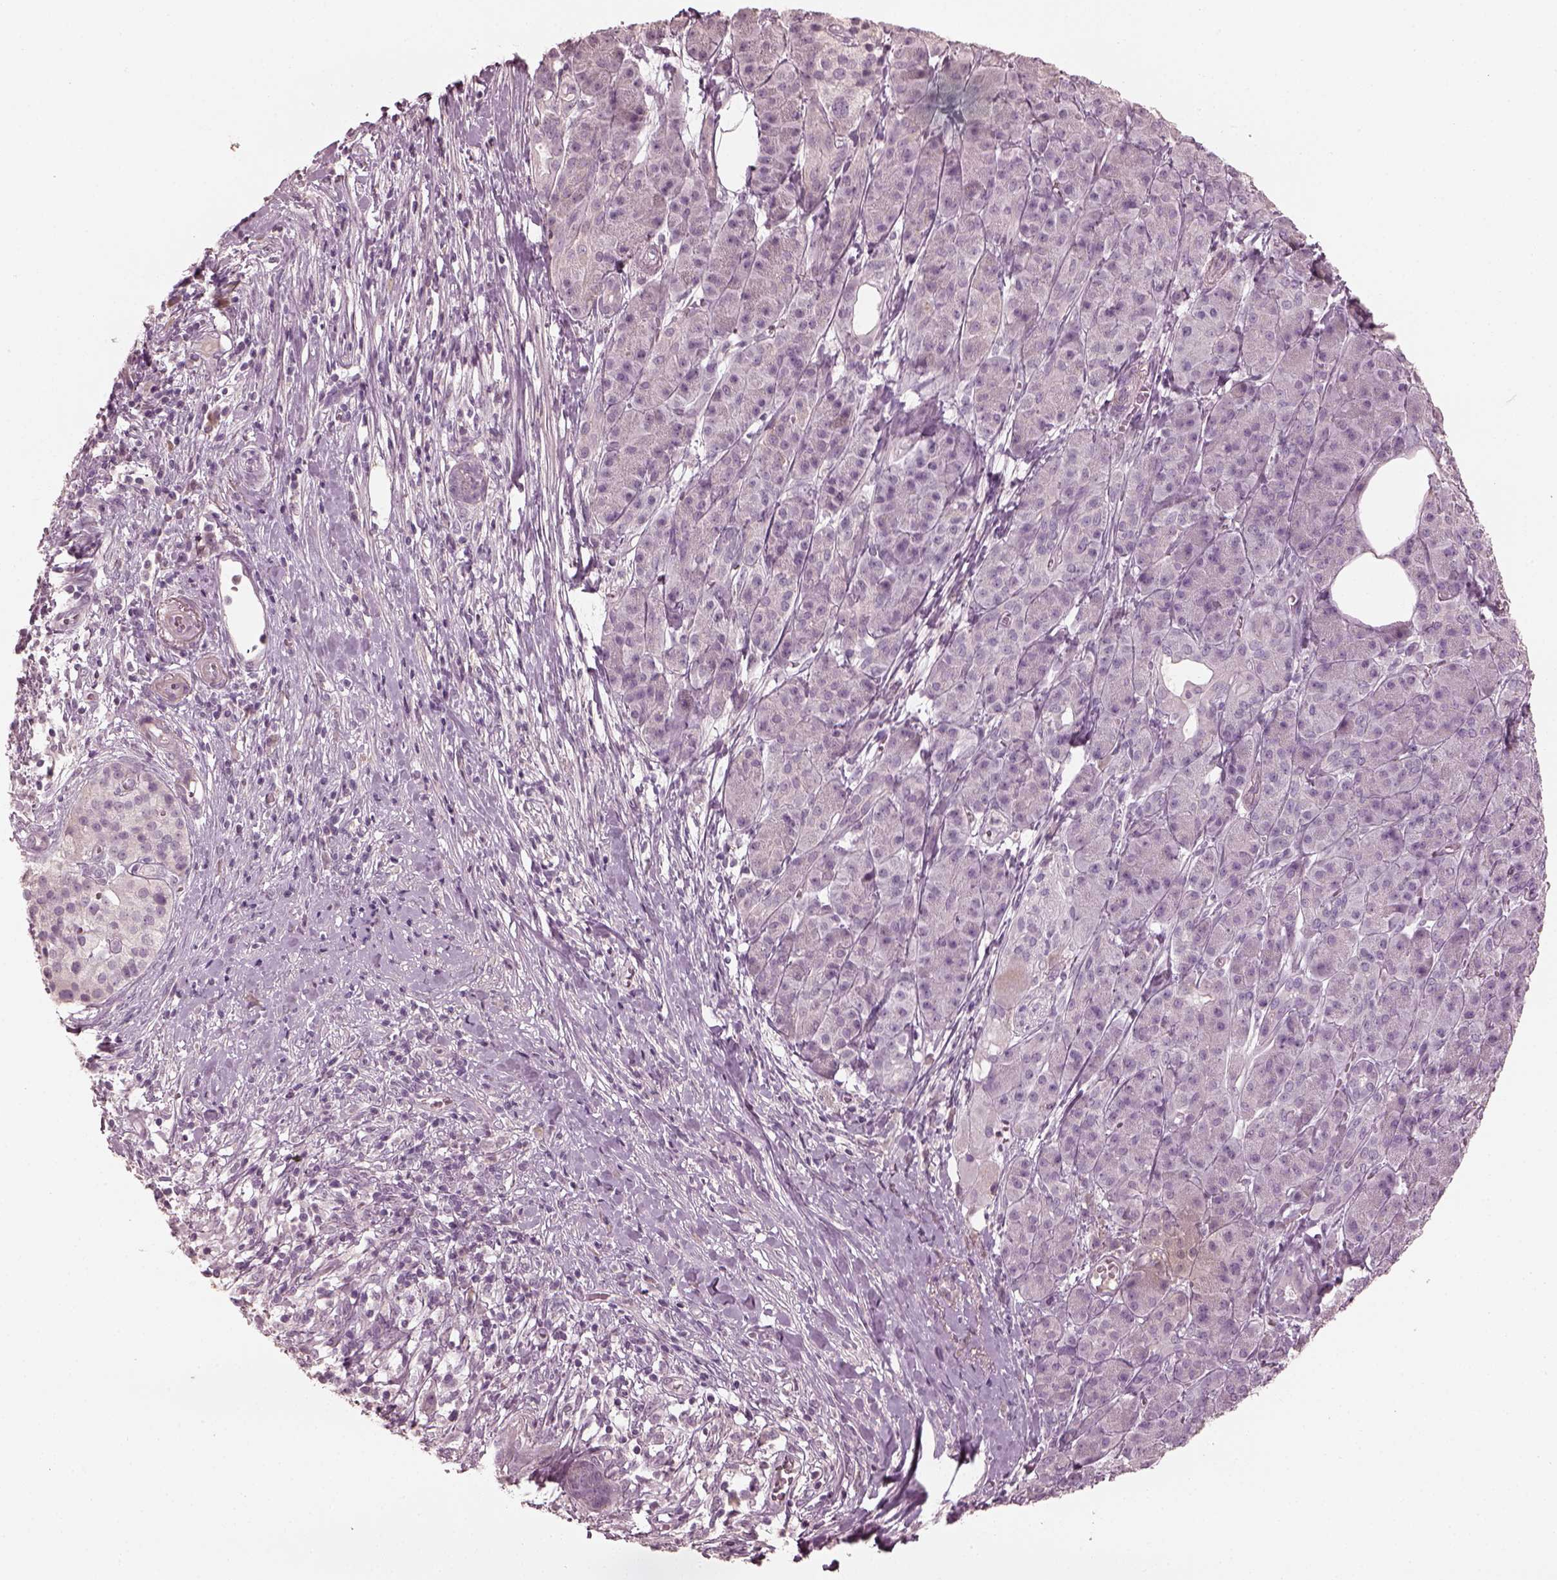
{"staining": {"intensity": "negative", "quantity": "none", "location": "none"}, "tissue": "pancreatic cancer", "cell_type": "Tumor cells", "image_type": "cancer", "snomed": [{"axis": "morphology", "description": "Adenocarcinoma, NOS"}, {"axis": "topography", "description": "Pancreas"}], "caption": "Immunohistochemical staining of human pancreatic adenocarcinoma demonstrates no significant expression in tumor cells.", "gene": "OPTC", "patient": {"sex": "male", "age": 61}}